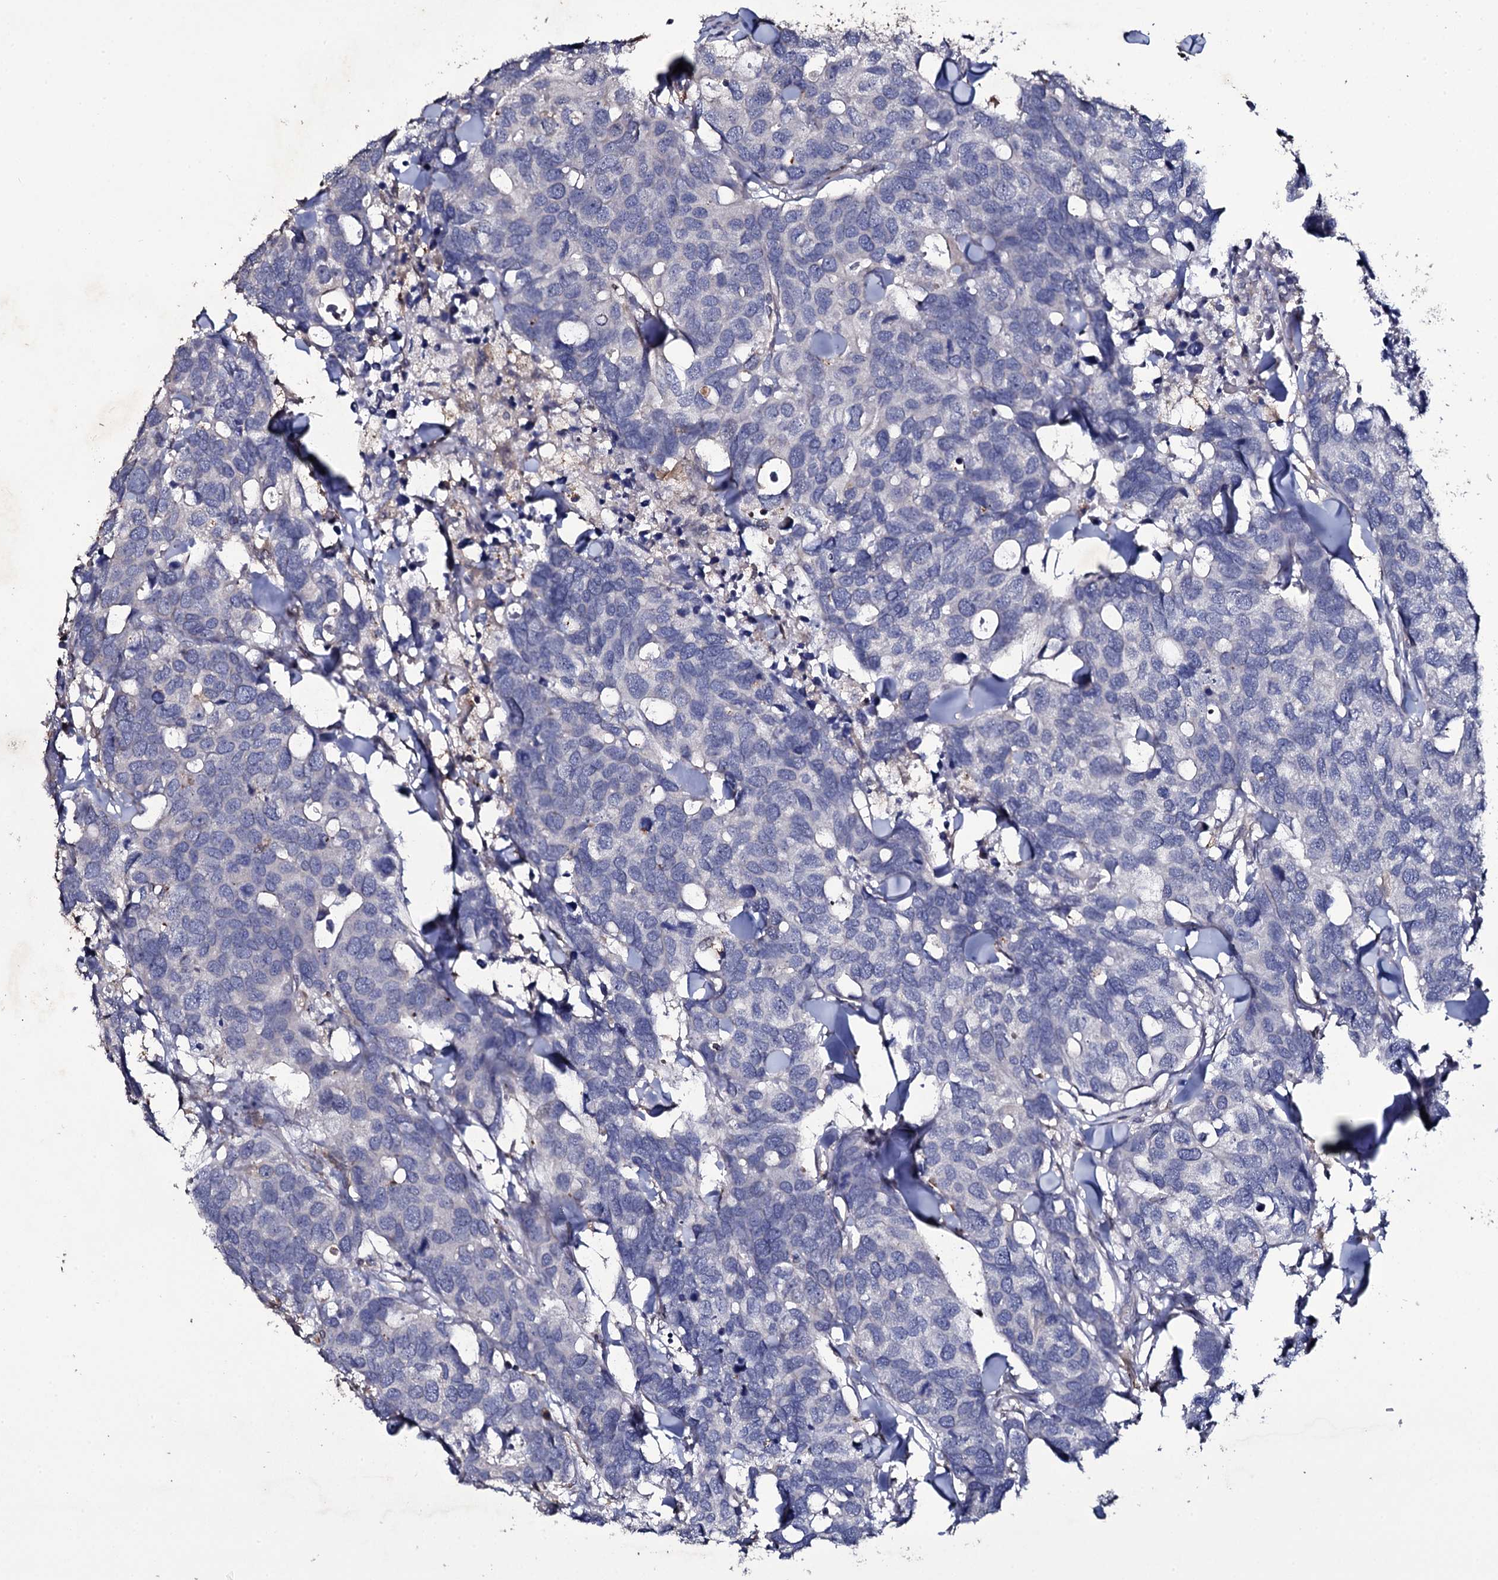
{"staining": {"intensity": "negative", "quantity": "none", "location": "none"}, "tissue": "breast cancer", "cell_type": "Tumor cells", "image_type": "cancer", "snomed": [{"axis": "morphology", "description": "Duct carcinoma"}, {"axis": "topography", "description": "Breast"}], "caption": "Immunohistochemistry of human intraductal carcinoma (breast) displays no positivity in tumor cells.", "gene": "CRYL1", "patient": {"sex": "female", "age": 83}}